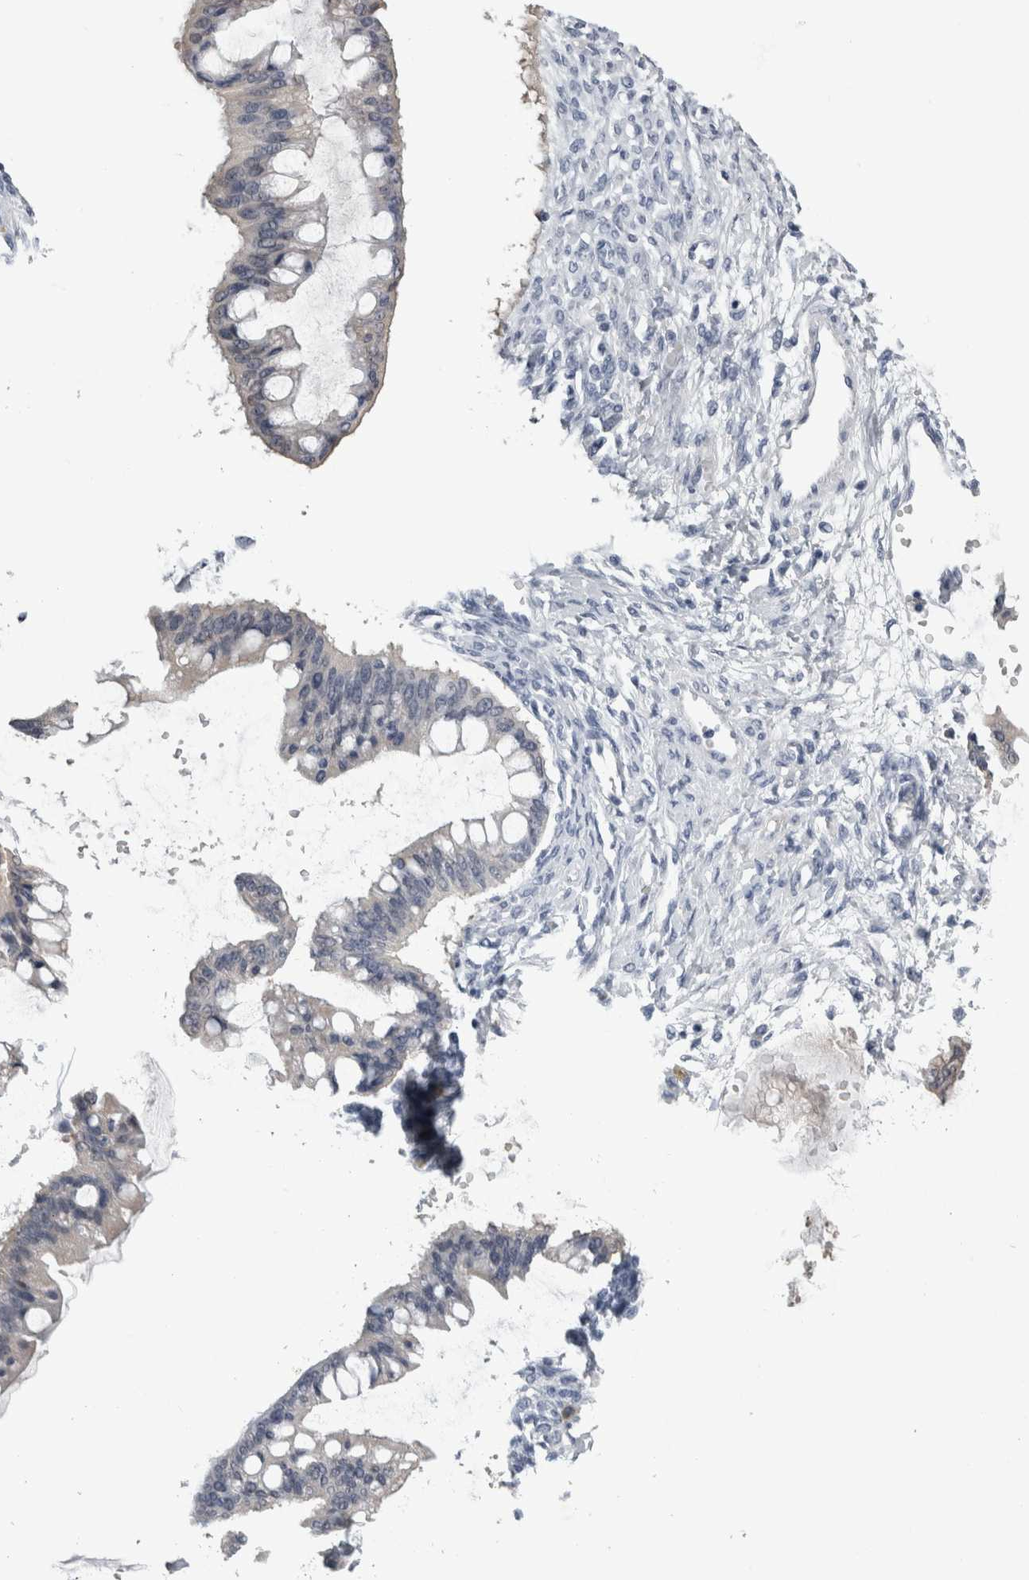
{"staining": {"intensity": "negative", "quantity": "none", "location": "none"}, "tissue": "ovarian cancer", "cell_type": "Tumor cells", "image_type": "cancer", "snomed": [{"axis": "morphology", "description": "Cystadenocarcinoma, mucinous, NOS"}, {"axis": "topography", "description": "Ovary"}], "caption": "DAB immunohistochemical staining of human ovarian mucinous cystadenocarcinoma displays no significant staining in tumor cells.", "gene": "ALDH8A1", "patient": {"sex": "female", "age": 73}}